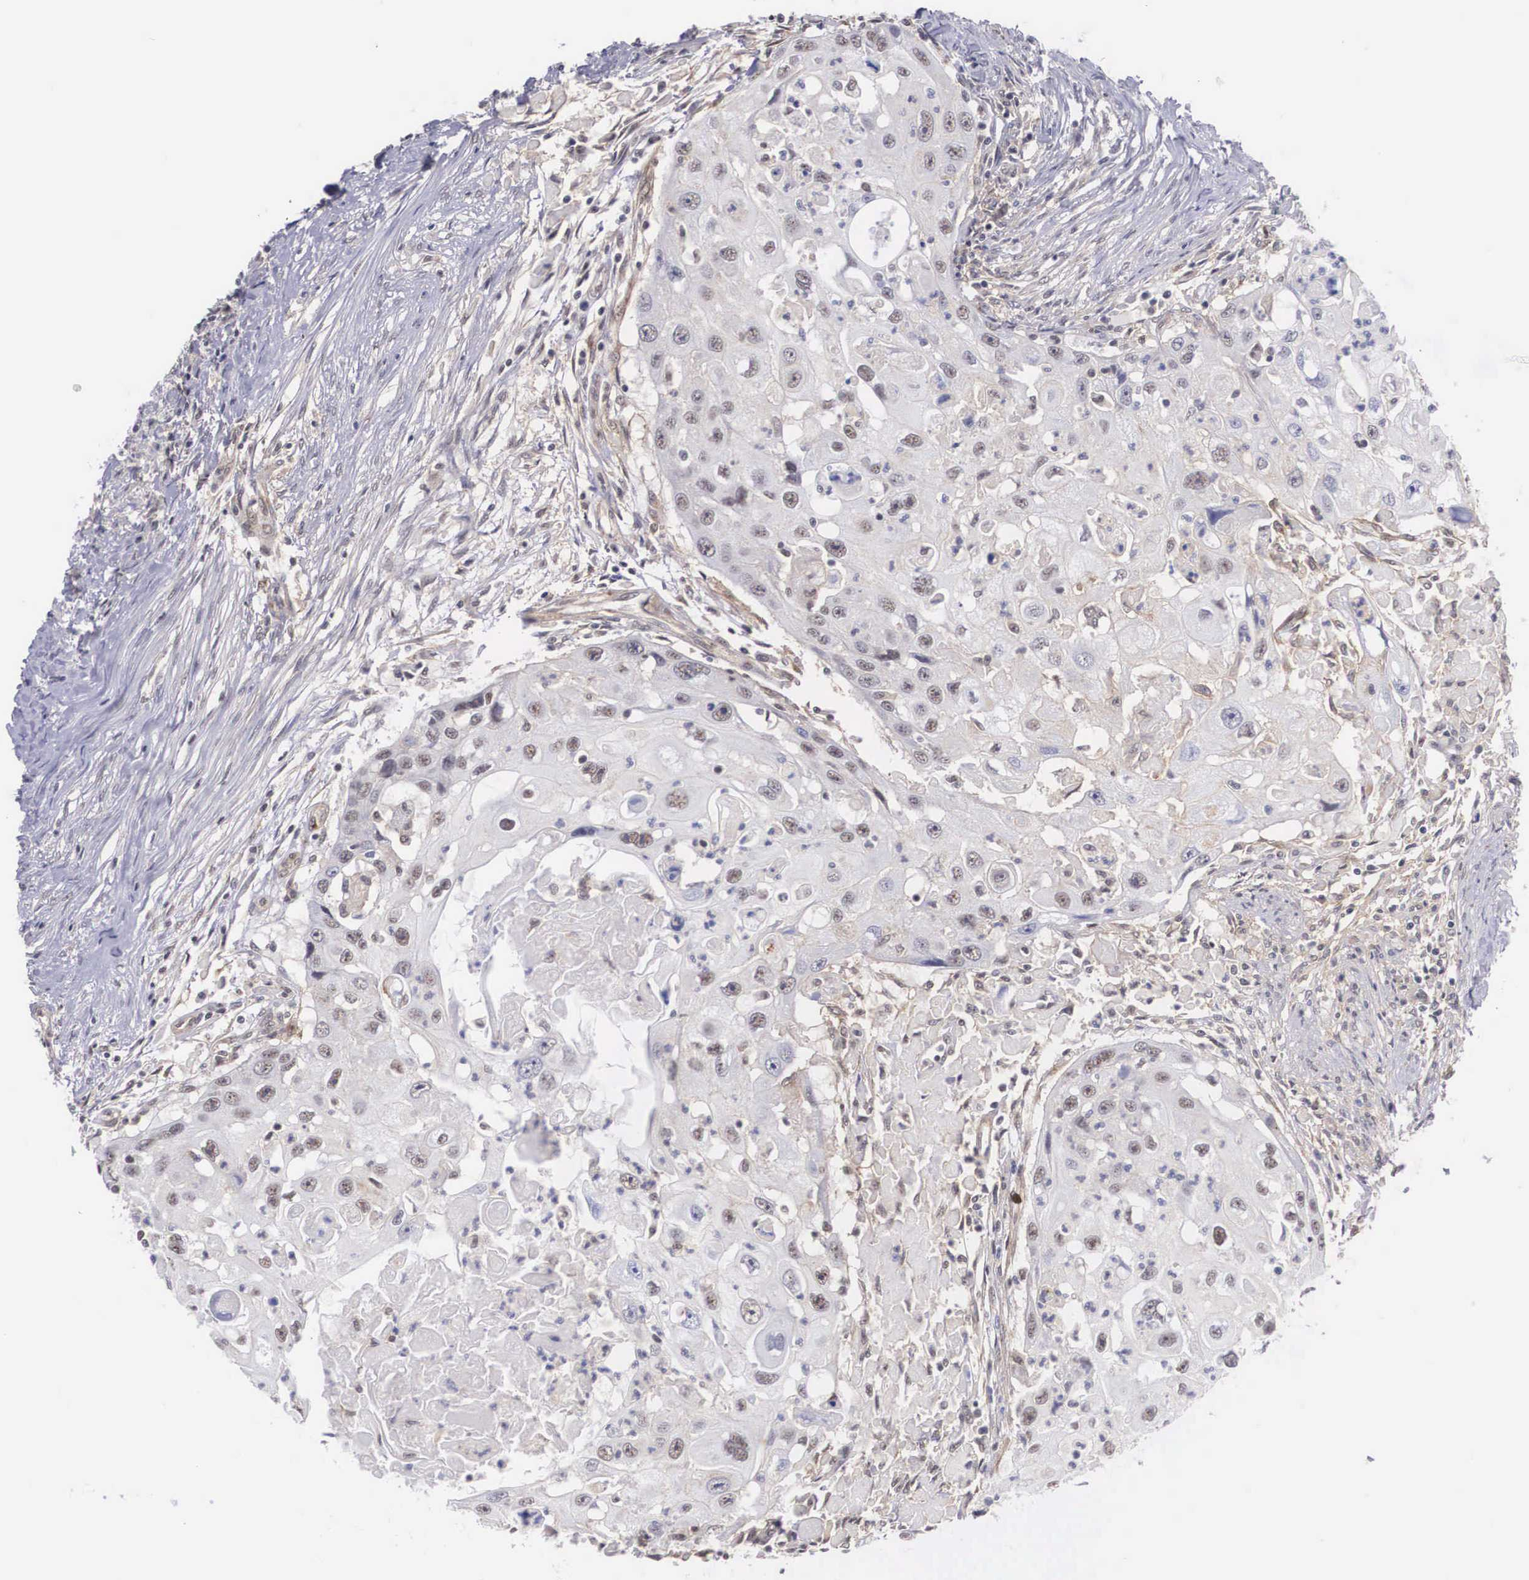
{"staining": {"intensity": "weak", "quantity": "25%-75%", "location": "nuclear"}, "tissue": "head and neck cancer", "cell_type": "Tumor cells", "image_type": "cancer", "snomed": [{"axis": "morphology", "description": "Squamous cell carcinoma, NOS"}, {"axis": "topography", "description": "Head-Neck"}], "caption": "Immunohistochemistry (IHC) (DAB) staining of head and neck squamous cell carcinoma displays weak nuclear protein staining in about 25%-75% of tumor cells. Ihc stains the protein of interest in brown and the nuclei are stained blue.", "gene": "NR4A2", "patient": {"sex": "male", "age": 64}}